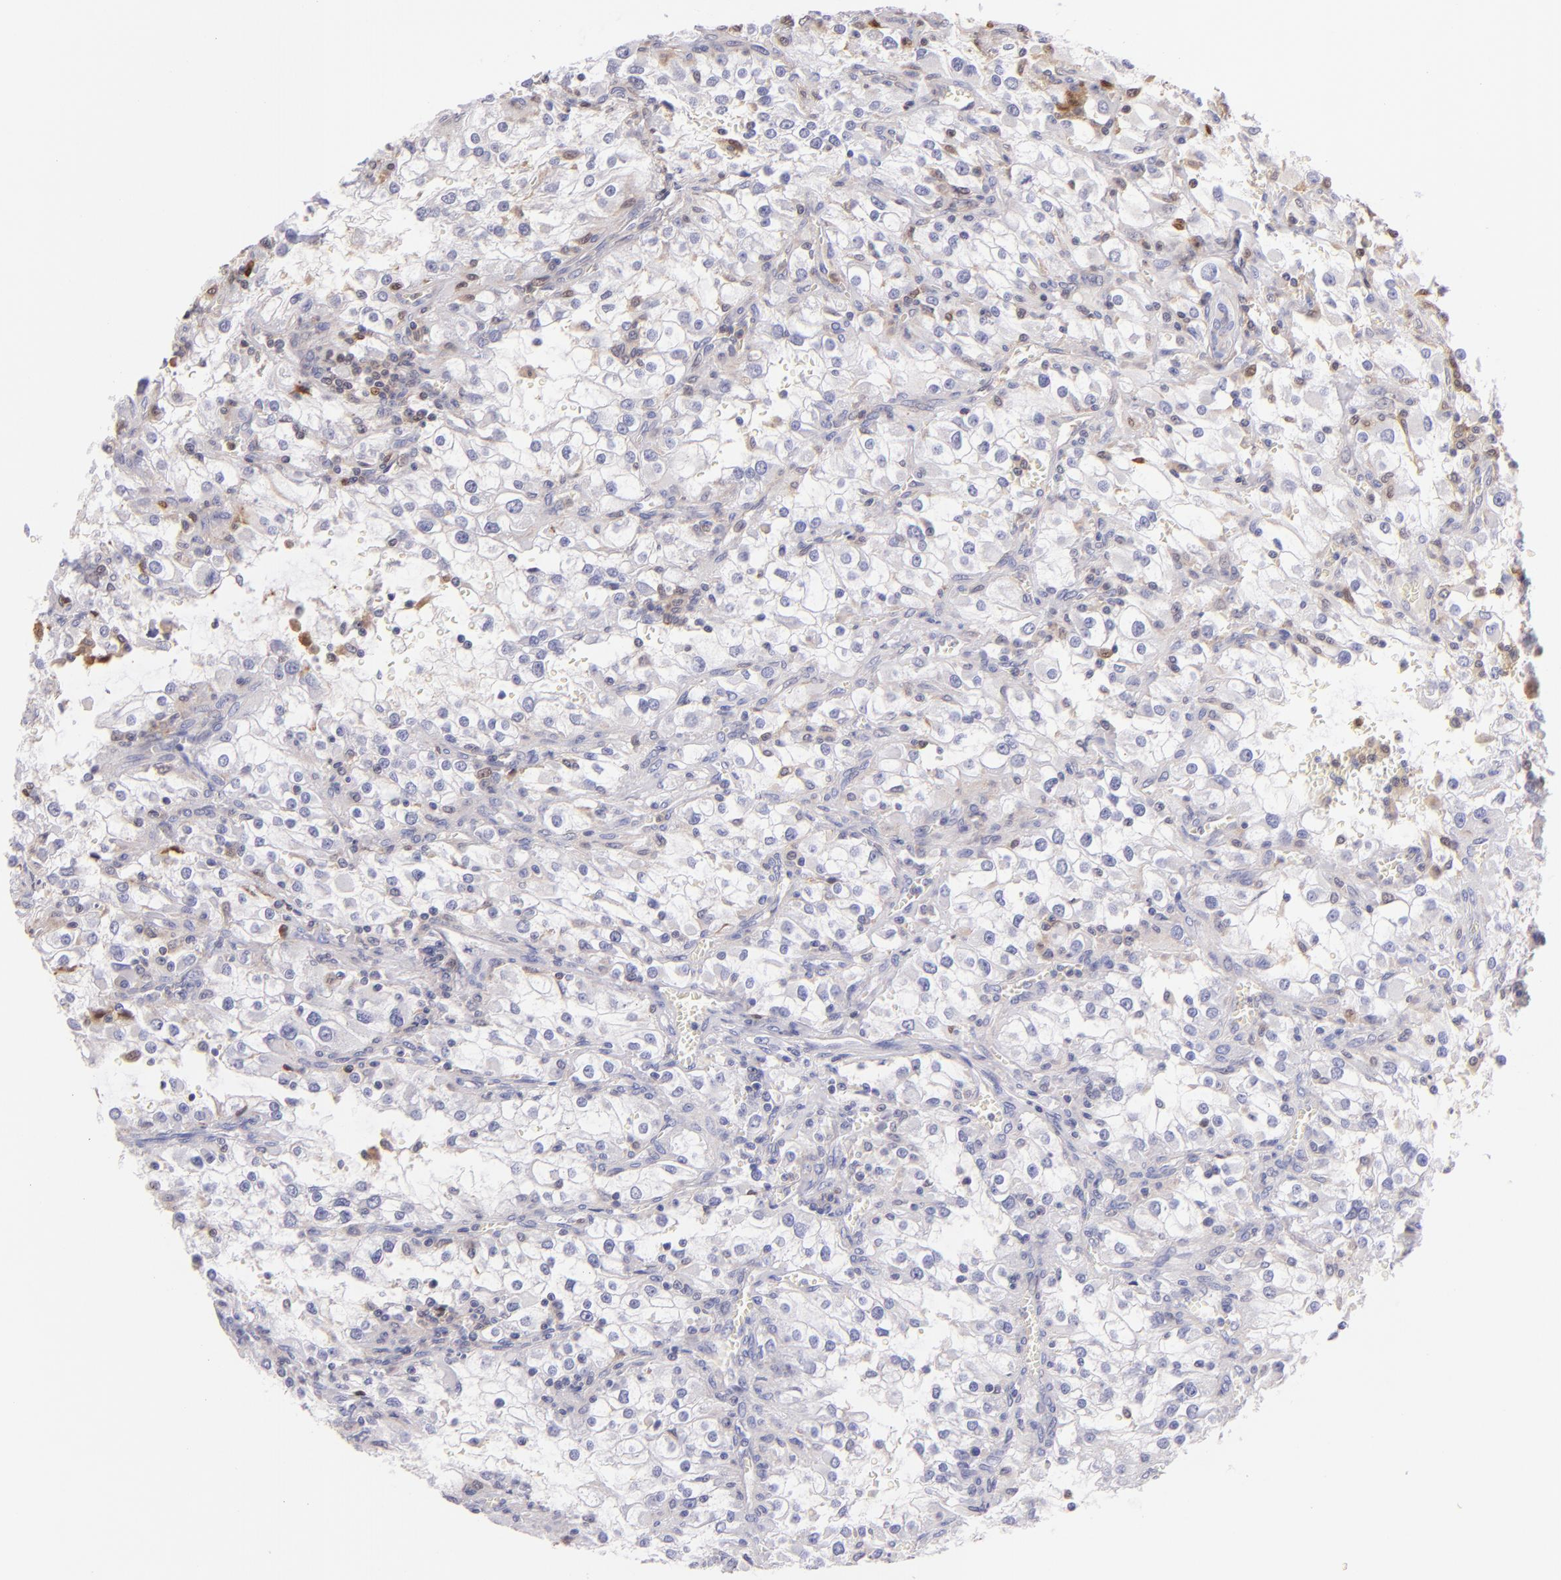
{"staining": {"intensity": "negative", "quantity": "none", "location": "none"}, "tissue": "renal cancer", "cell_type": "Tumor cells", "image_type": "cancer", "snomed": [{"axis": "morphology", "description": "Adenocarcinoma, NOS"}, {"axis": "topography", "description": "Kidney"}], "caption": "This is an immunohistochemistry micrograph of renal adenocarcinoma. There is no expression in tumor cells.", "gene": "BTK", "patient": {"sex": "female", "age": 52}}